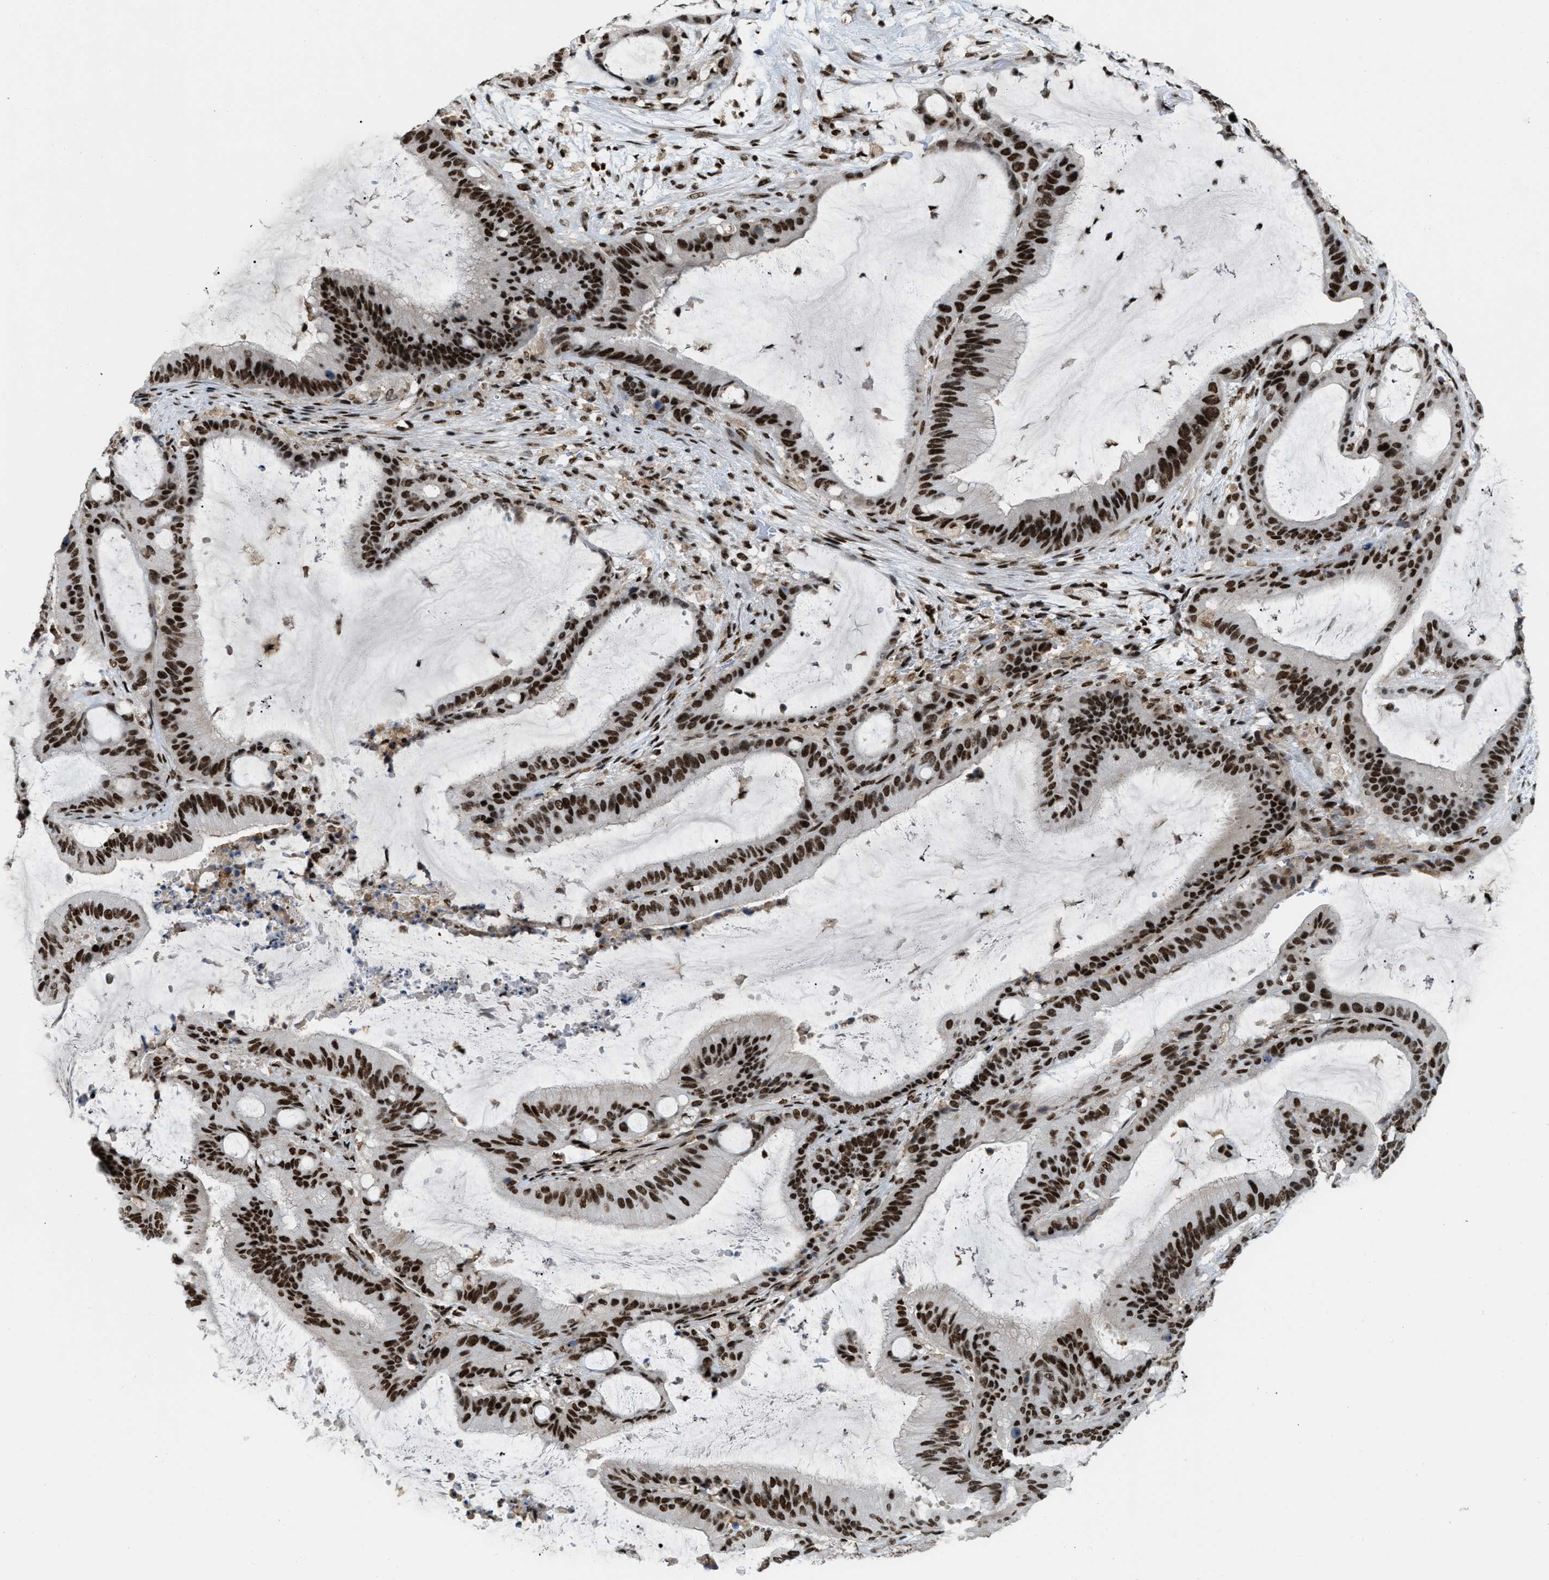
{"staining": {"intensity": "strong", "quantity": ">75%", "location": "nuclear"}, "tissue": "liver cancer", "cell_type": "Tumor cells", "image_type": "cancer", "snomed": [{"axis": "morphology", "description": "Normal tissue, NOS"}, {"axis": "morphology", "description": "Cholangiocarcinoma"}, {"axis": "topography", "description": "Liver"}, {"axis": "topography", "description": "Peripheral nerve tissue"}], "caption": "Immunohistochemistry micrograph of human cholangiocarcinoma (liver) stained for a protein (brown), which shows high levels of strong nuclear expression in about >75% of tumor cells.", "gene": "NUMA1", "patient": {"sex": "female", "age": 73}}